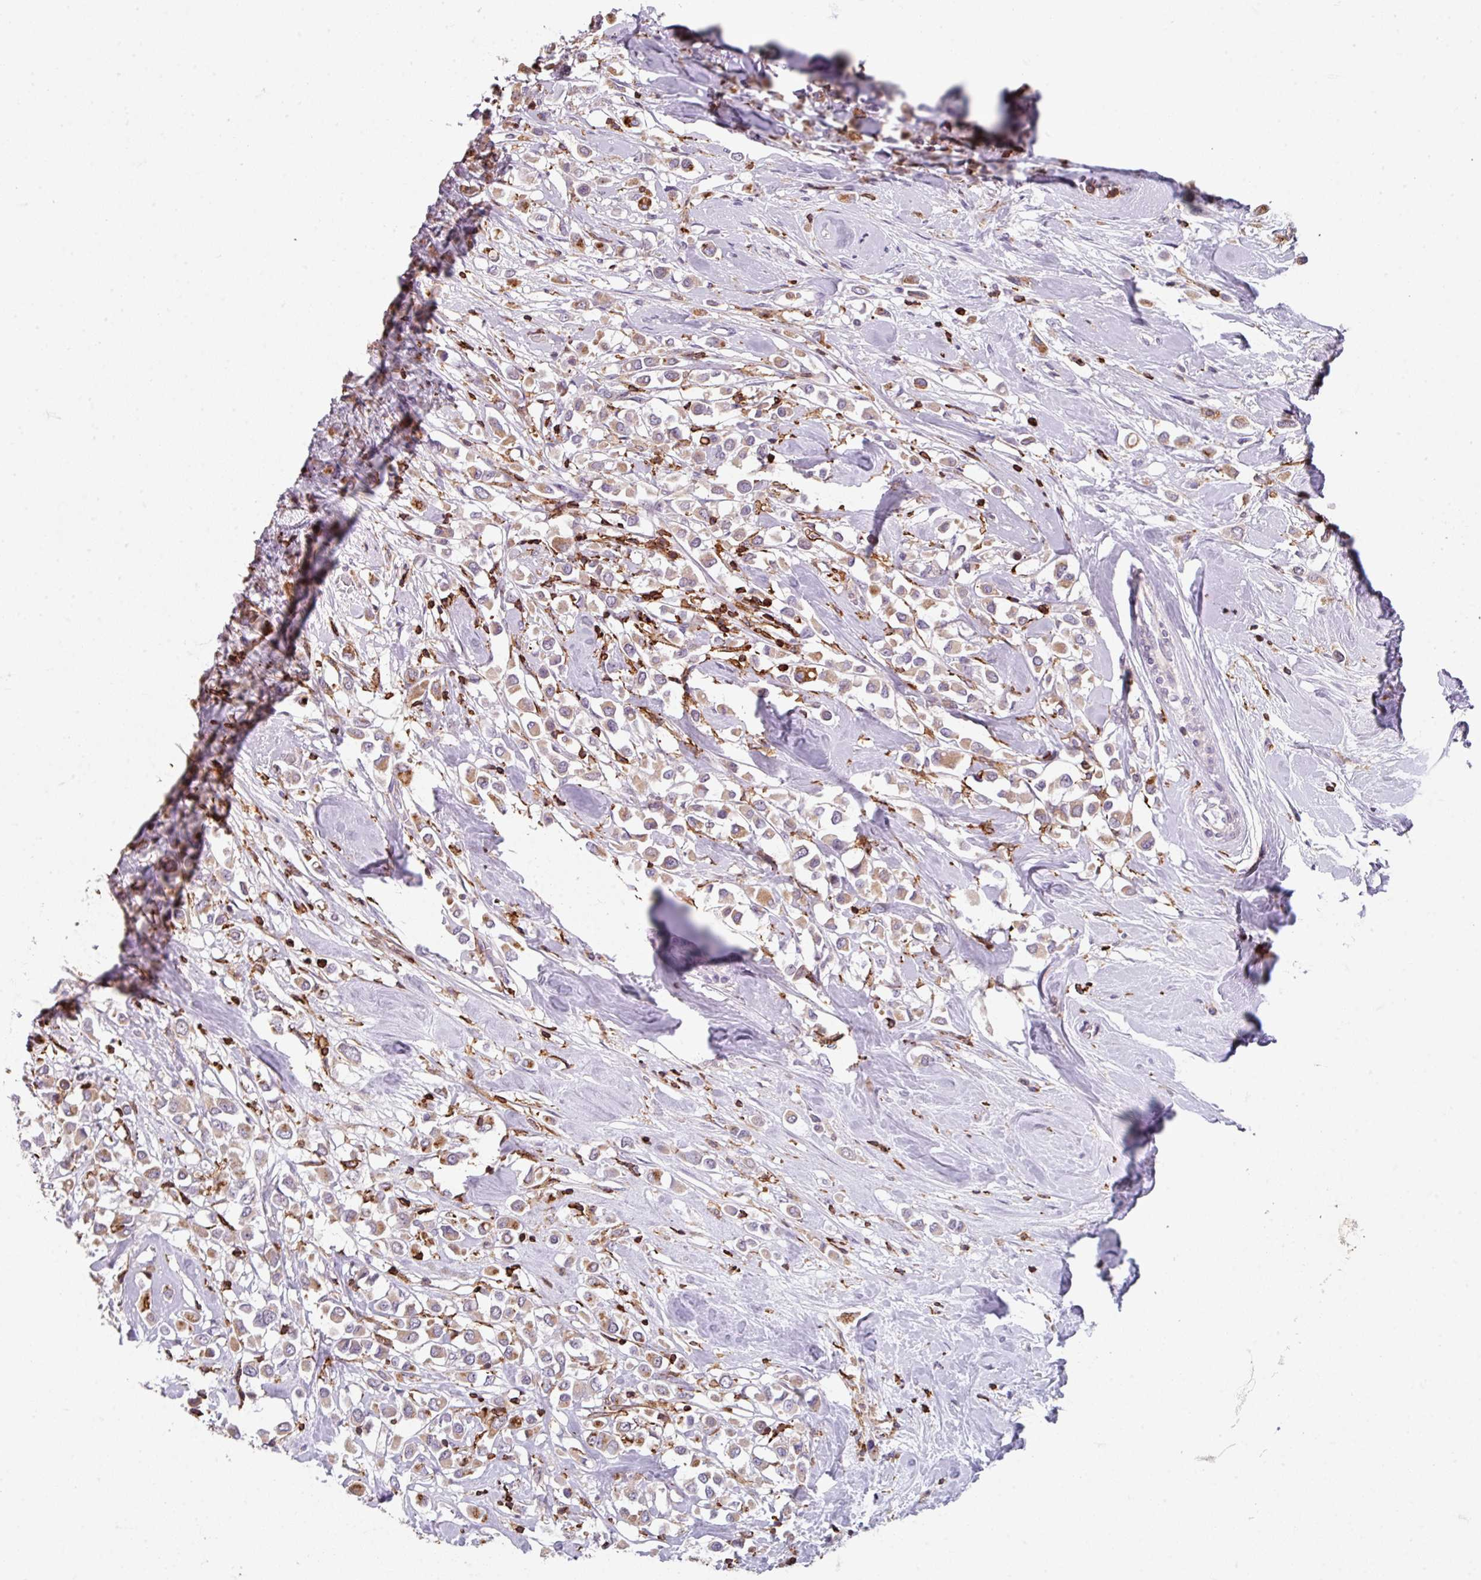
{"staining": {"intensity": "weak", "quantity": ">75%", "location": "cytoplasmic/membranous"}, "tissue": "breast cancer", "cell_type": "Tumor cells", "image_type": "cancer", "snomed": [{"axis": "morphology", "description": "Duct carcinoma"}, {"axis": "topography", "description": "Breast"}], "caption": "The histopathology image shows immunohistochemical staining of breast cancer. There is weak cytoplasmic/membranous positivity is appreciated in about >75% of tumor cells. The staining is performed using DAB (3,3'-diaminobenzidine) brown chromogen to label protein expression. The nuclei are counter-stained blue using hematoxylin.", "gene": "NEDD9", "patient": {"sex": "female", "age": 61}}